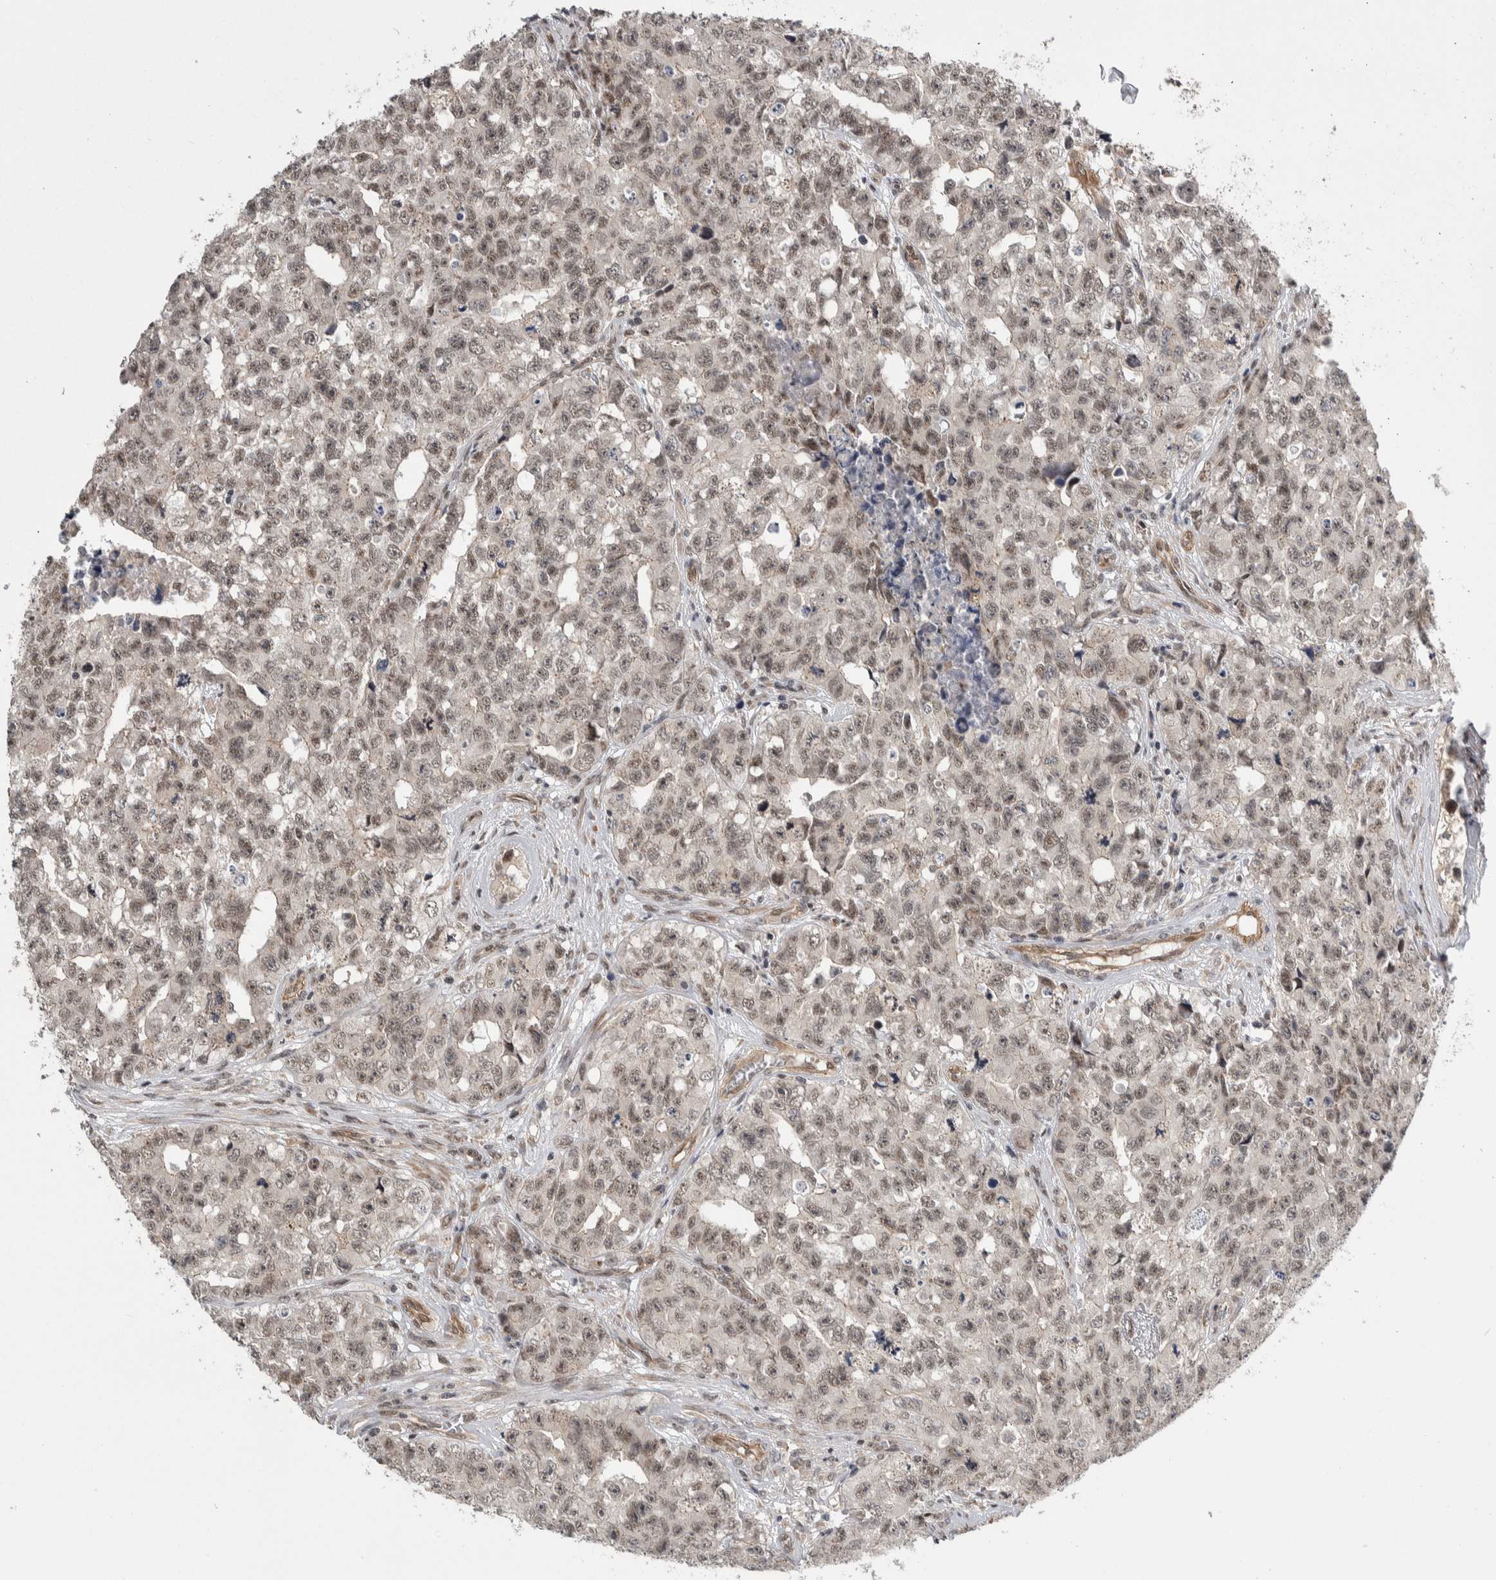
{"staining": {"intensity": "weak", "quantity": ">75%", "location": "nuclear"}, "tissue": "testis cancer", "cell_type": "Tumor cells", "image_type": "cancer", "snomed": [{"axis": "morphology", "description": "Carcinoma, Embryonal, NOS"}, {"axis": "topography", "description": "Testis"}], "caption": "An immunohistochemistry (IHC) photomicrograph of neoplastic tissue is shown. Protein staining in brown highlights weak nuclear positivity in testis cancer (embryonal carcinoma) within tumor cells.", "gene": "PRDM4", "patient": {"sex": "male", "age": 28}}